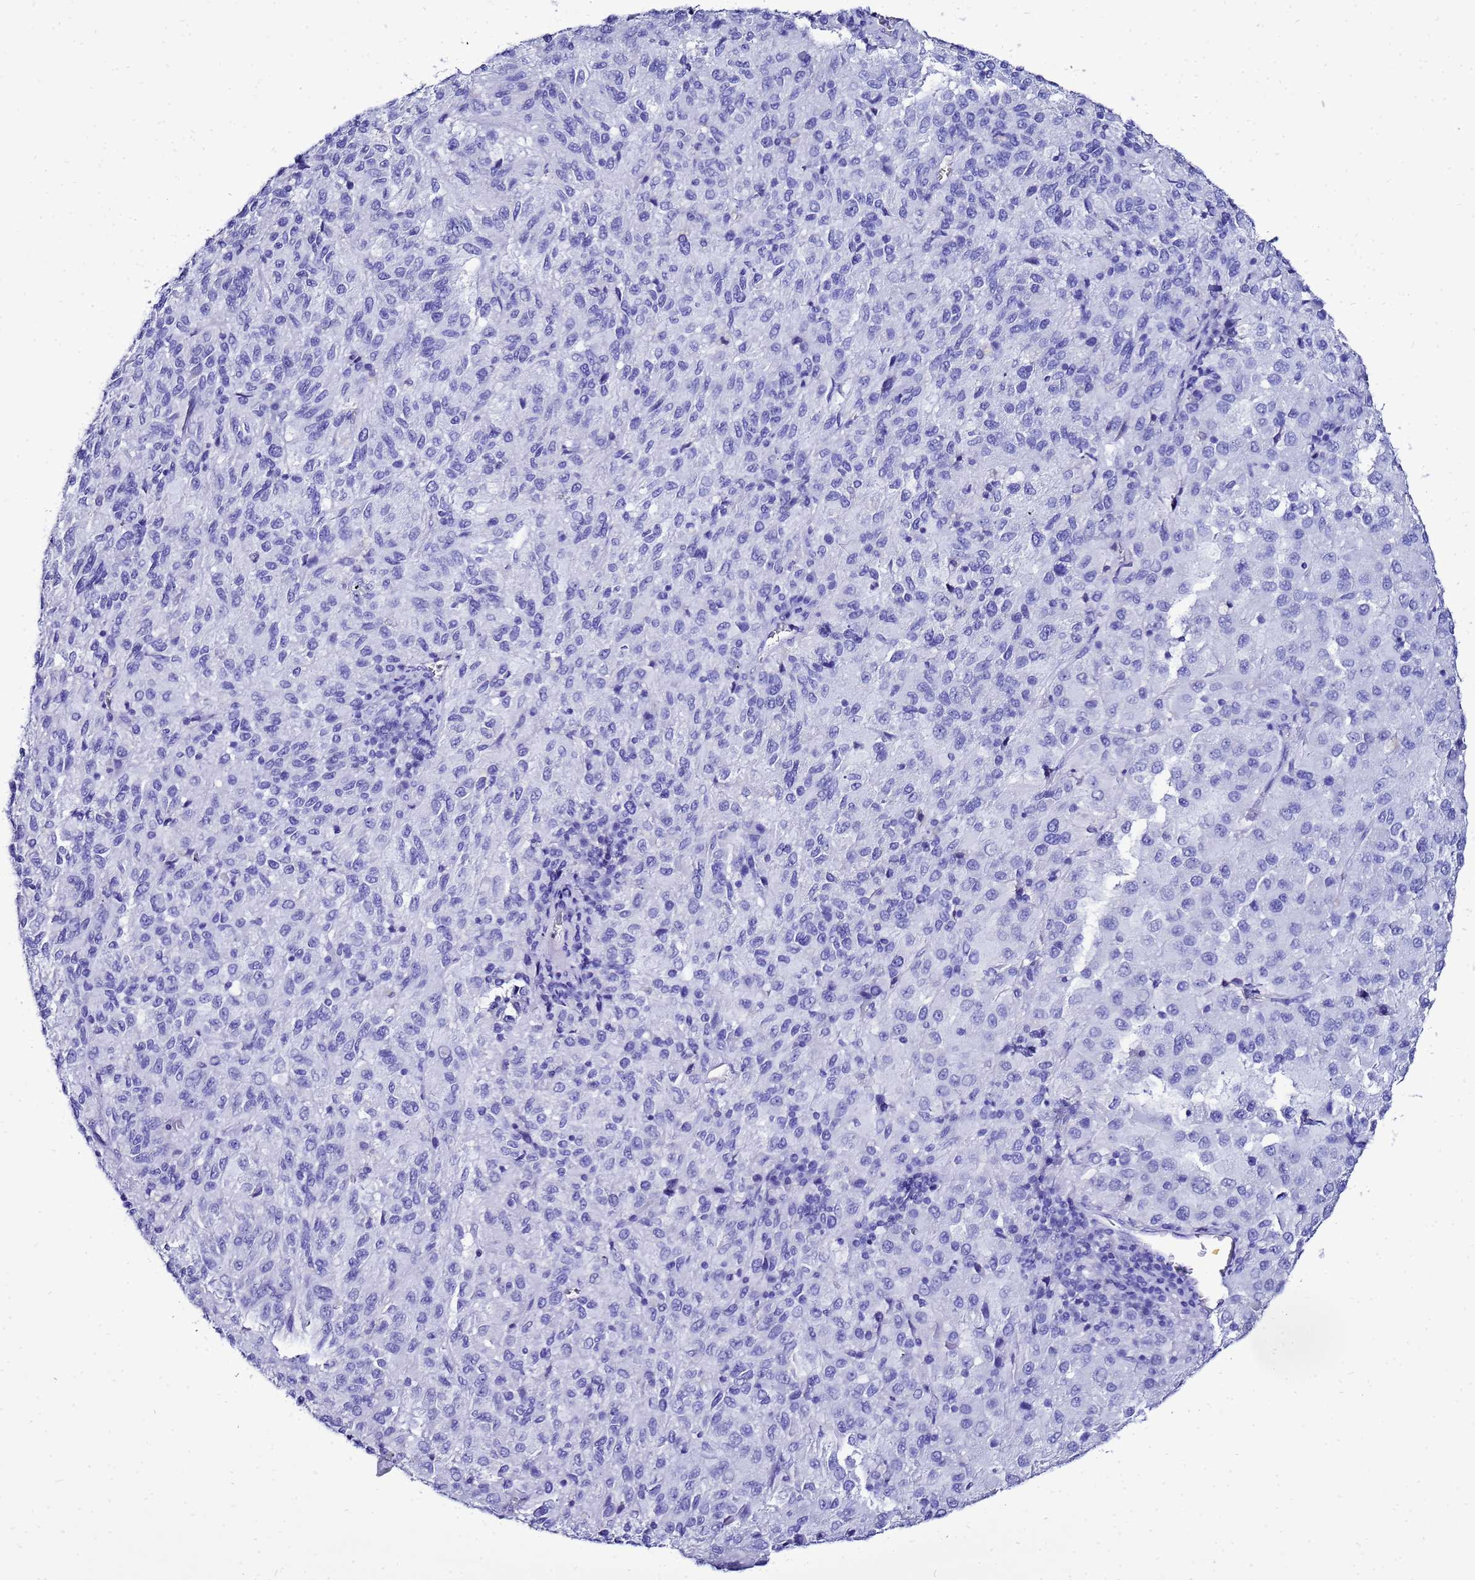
{"staining": {"intensity": "negative", "quantity": "none", "location": "none"}, "tissue": "melanoma", "cell_type": "Tumor cells", "image_type": "cancer", "snomed": [{"axis": "morphology", "description": "Malignant melanoma, Metastatic site"}, {"axis": "topography", "description": "Lung"}], "caption": "Immunohistochemistry (IHC) photomicrograph of neoplastic tissue: human melanoma stained with DAB (3,3'-diaminobenzidine) displays no significant protein expression in tumor cells. (DAB immunohistochemistry, high magnification).", "gene": "LIPF", "patient": {"sex": "male", "age": 64}}